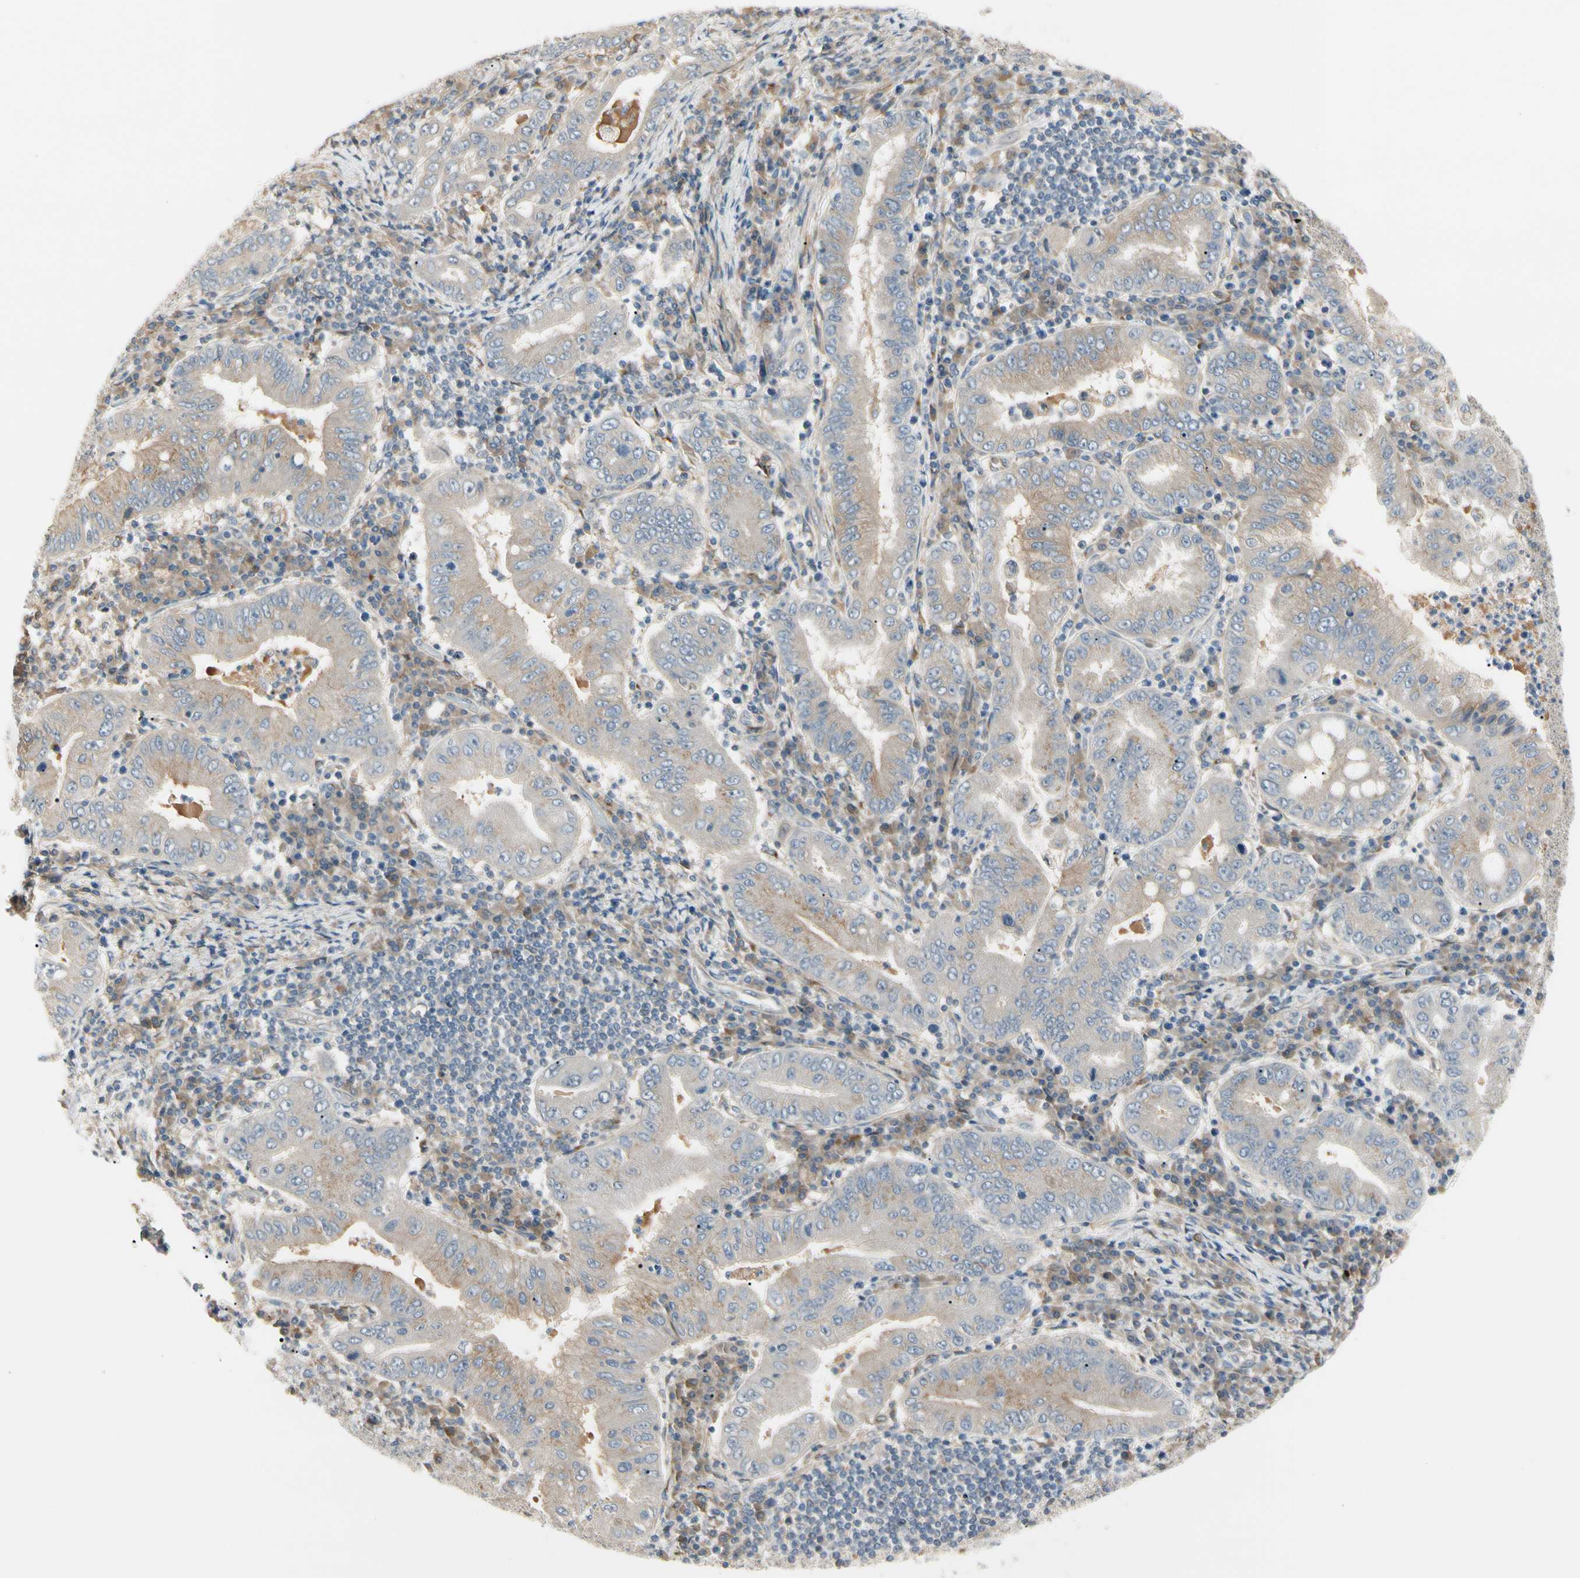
{"staining": {"intensity": "weak", "quantity": ">75%", "location": "cytoplasmic/membranous"}, "tissue": "stomach cancer", "cell_type": "Tumor cells", "image_type": "cancer", "snomed": [{"axis": "morphology", "description": "Normal tissue, NOS"}, {"axis": "morphology", "description": "Adenocarcinoma, NOS"}, {"axis": "topography", "description": "Esophagus"}, {"axis": "topography", "description": "Stomach, upper"}, {"axis": "topography", "description": "Peripheral nerve tissue"}], "caption": "The histopathology image demonstrates staining of stomach cancer (adenocarcinoma), revealing weak cytoplasmic/membranous protein expression (brown color) within tumor cells.", "gene": "F2R", "patient": {"sex": "male", "age": 62}}